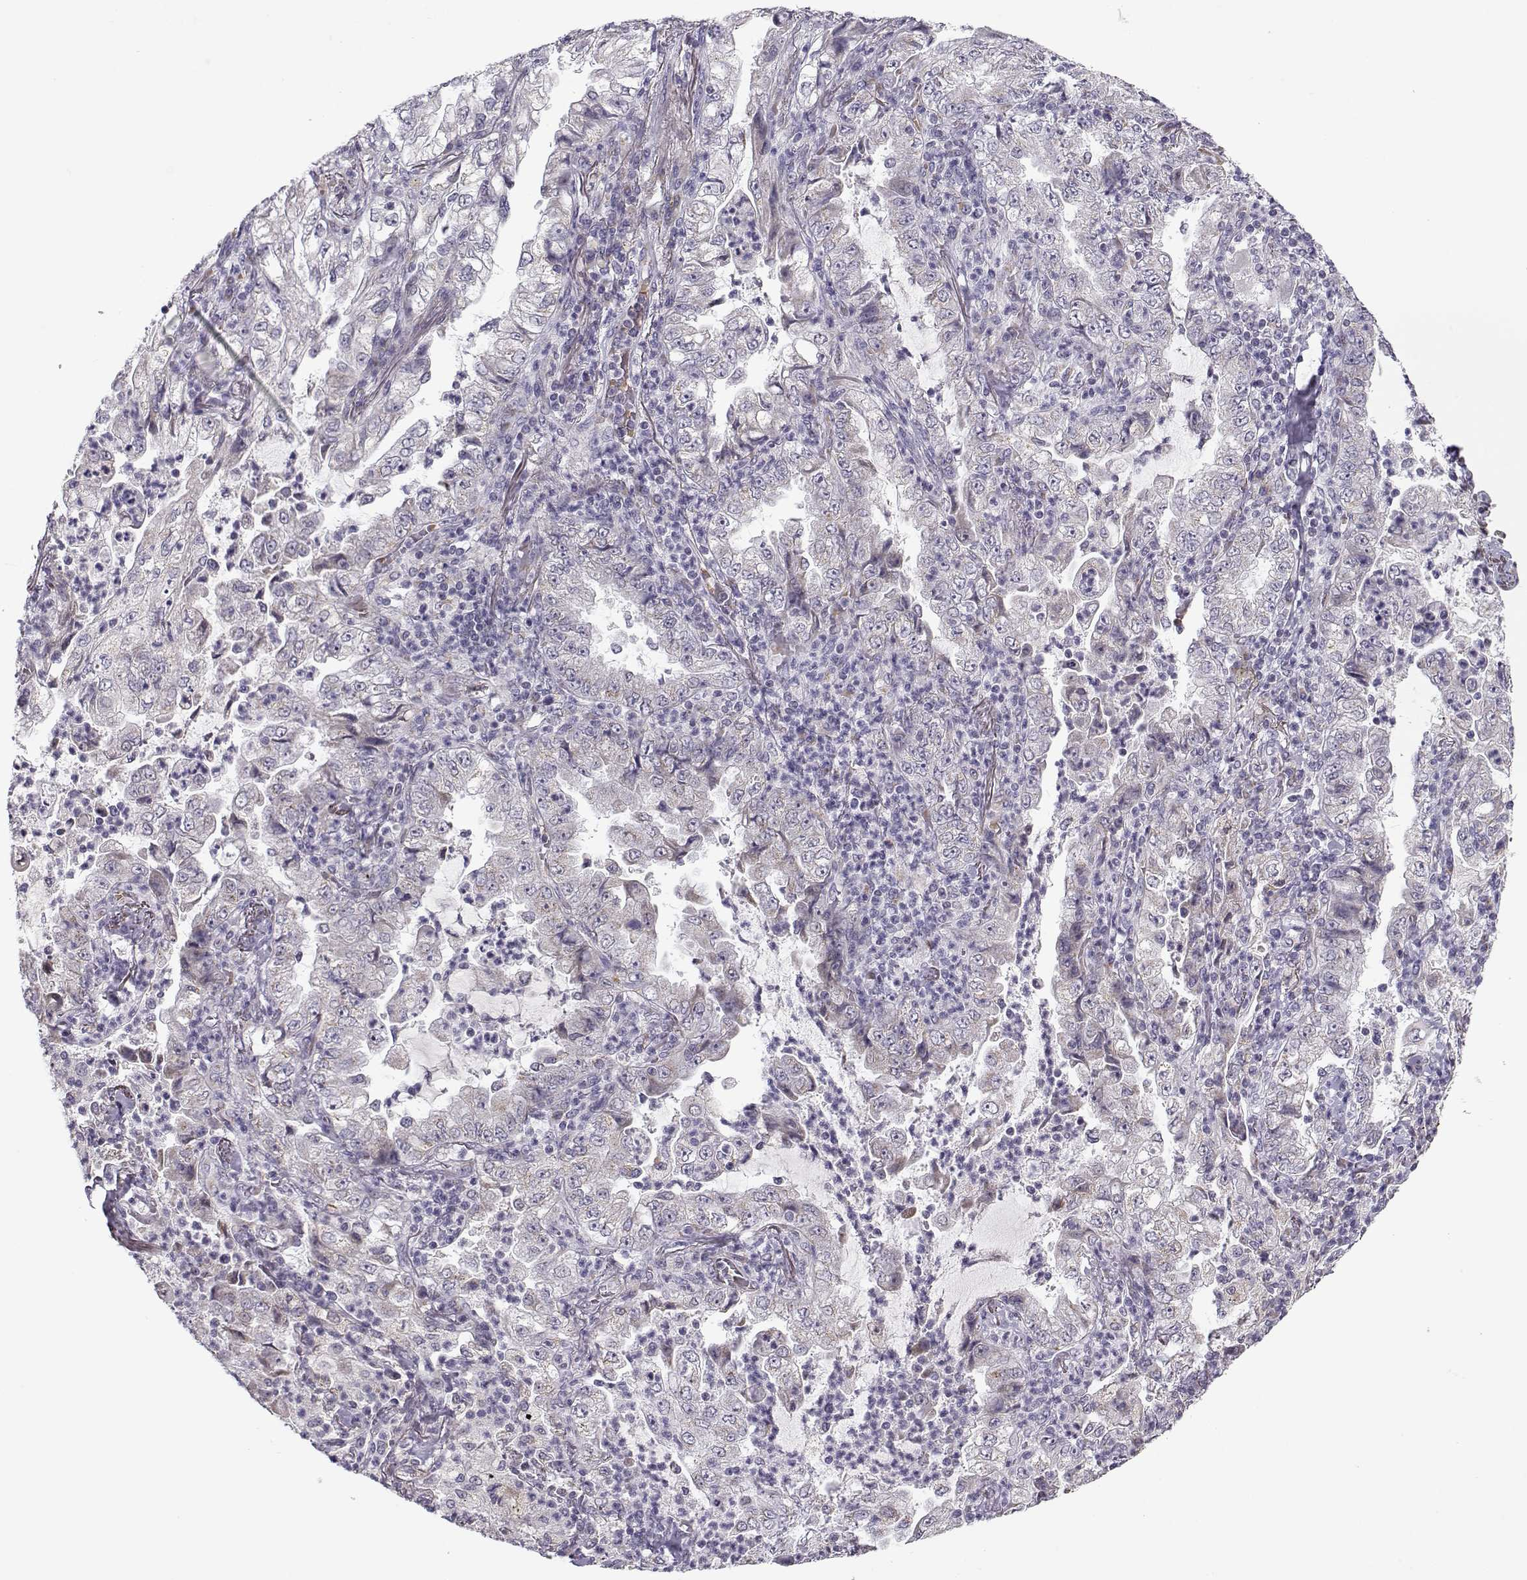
{"staining": {"intensity": "negative", "quantity": "none", "location": "none"}, "tissue": "lung cancer", "cell_type": "Tumor cells", "image_type": "cancer", "snomed": [{"axis": "morphology", "description": "Adenocarcinoma, NOS"}, {"axis": "topography", "description": "Lung"}], "caption": "Tumor cells show no significant staining in lung cancer.", "gene": "SLC4A5", "patient": {"sex": "female", "age": 73}}